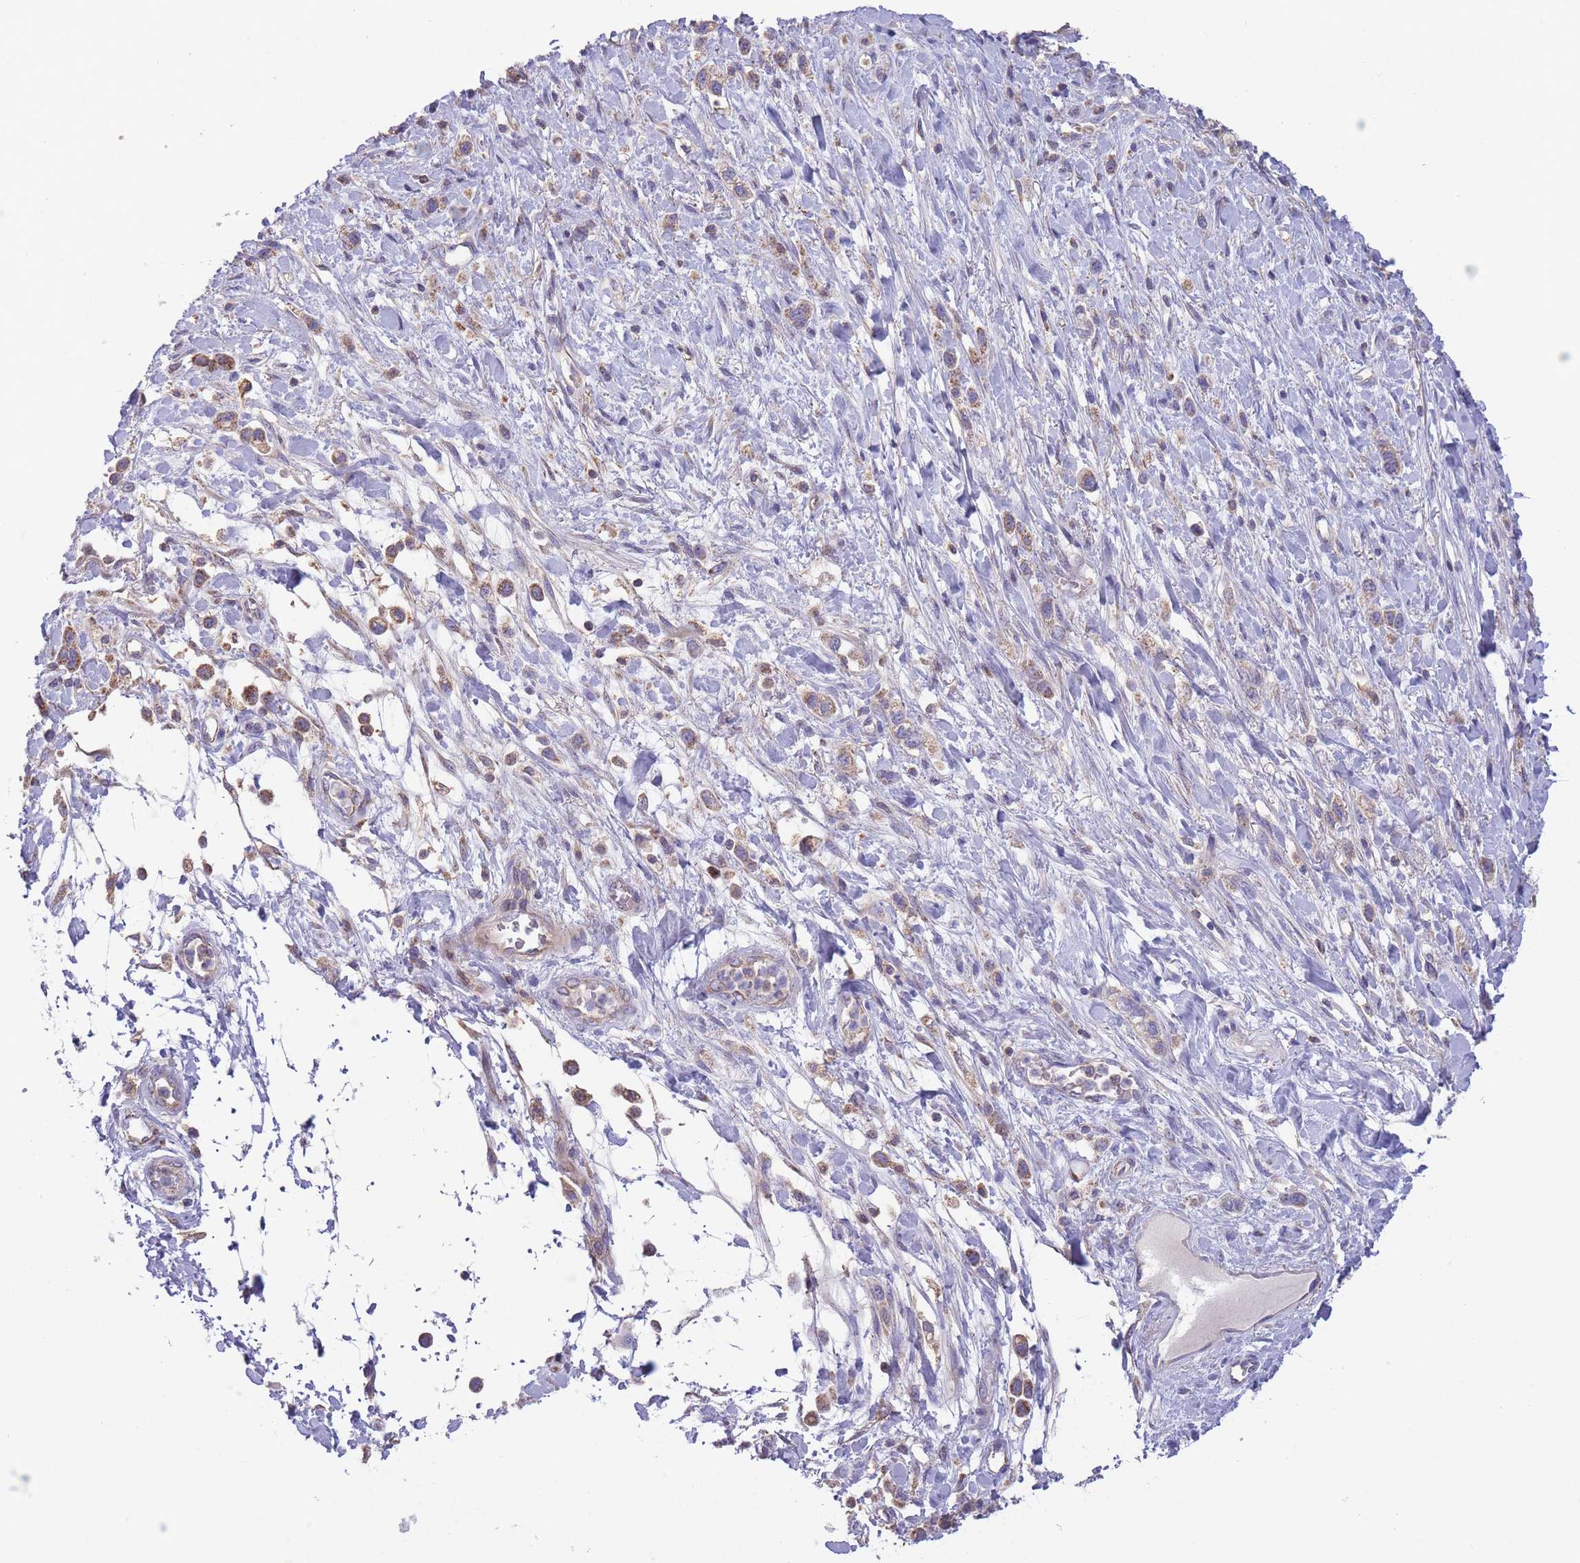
{"staining": {"intensity": "moderate", "quantity": "25%-75%", "location": "cytoplasmic/membranous"}, "tissue": "stomach cancer", "cell_type": "Tumor cells", "image_type": "cancer", "snomed": [{"axis": "morphology", "description": "Adenocarcinoma, NOS"}, {"axis": "topography", "description": "Stomach"}], "caption": "Approximately 25%-75% of tumor cells in adenocarcinoma (stomach) exhibit moderate cytoplasmic/membranous protein staining as visualized by brown immunohistochemical staining.", "gene": "SLC25A42", "patient": {"sex": "female", "age": 65}}